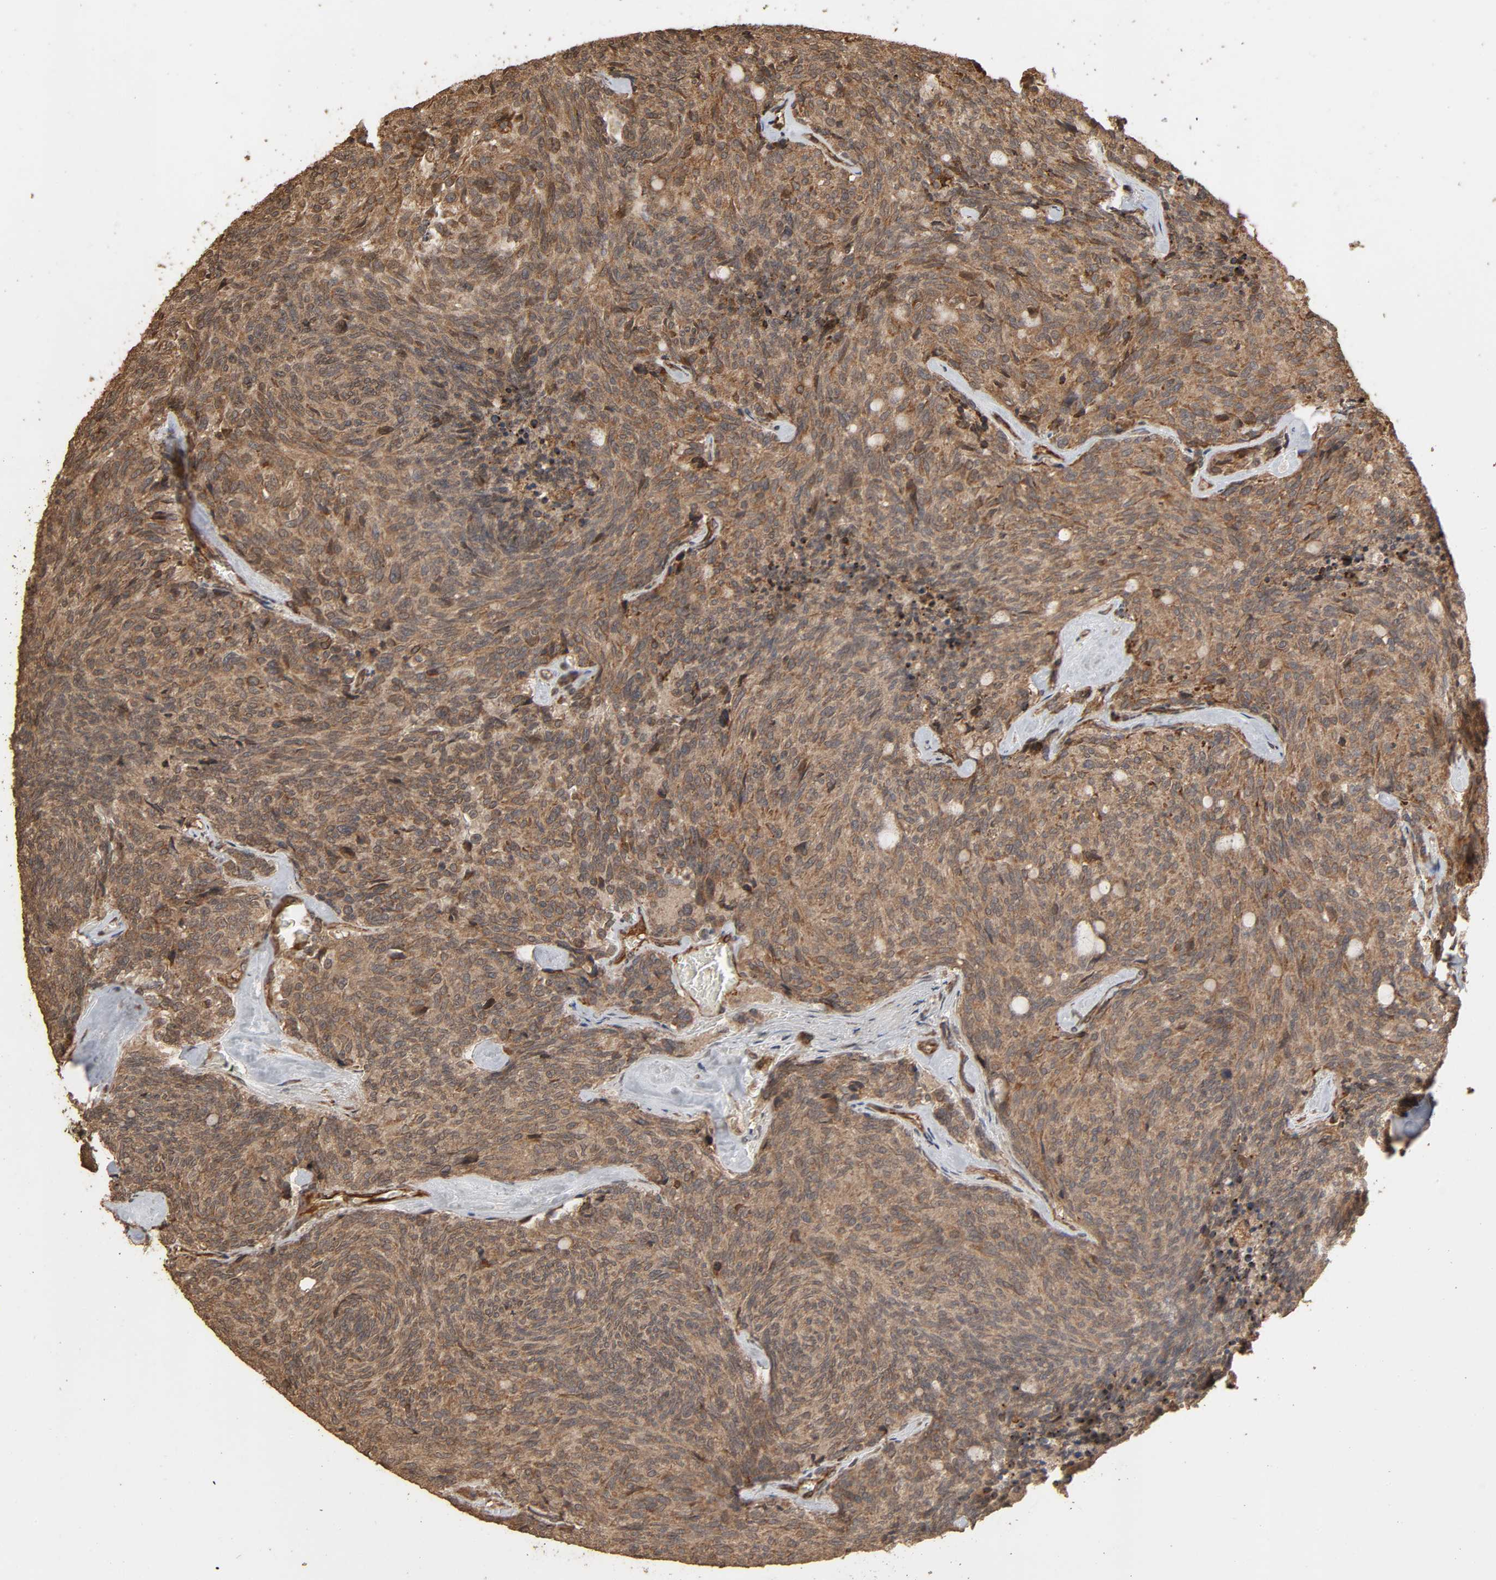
{"staining": {"intensity": "weak", "quantity": ">75%", "location": "cytoplasmic/membranous"}, "tissue": "carcinoid", "cell_type": "Tumor cells", "image_type": "cancer", "snomed": [{"axis": "morphology", "description": "Carcinoid, malignant, NOS"}, {"axis": "topography", "description": "Pancreas"}], "caption": "Carcinoid (malignant) stained with a brown dye displays weak cytoplasmic/membranous positive positivity in approximately >75% of tumor cells.", "gene": "RPS6KA6", "patient": {"sex": "female", "age": 54}}